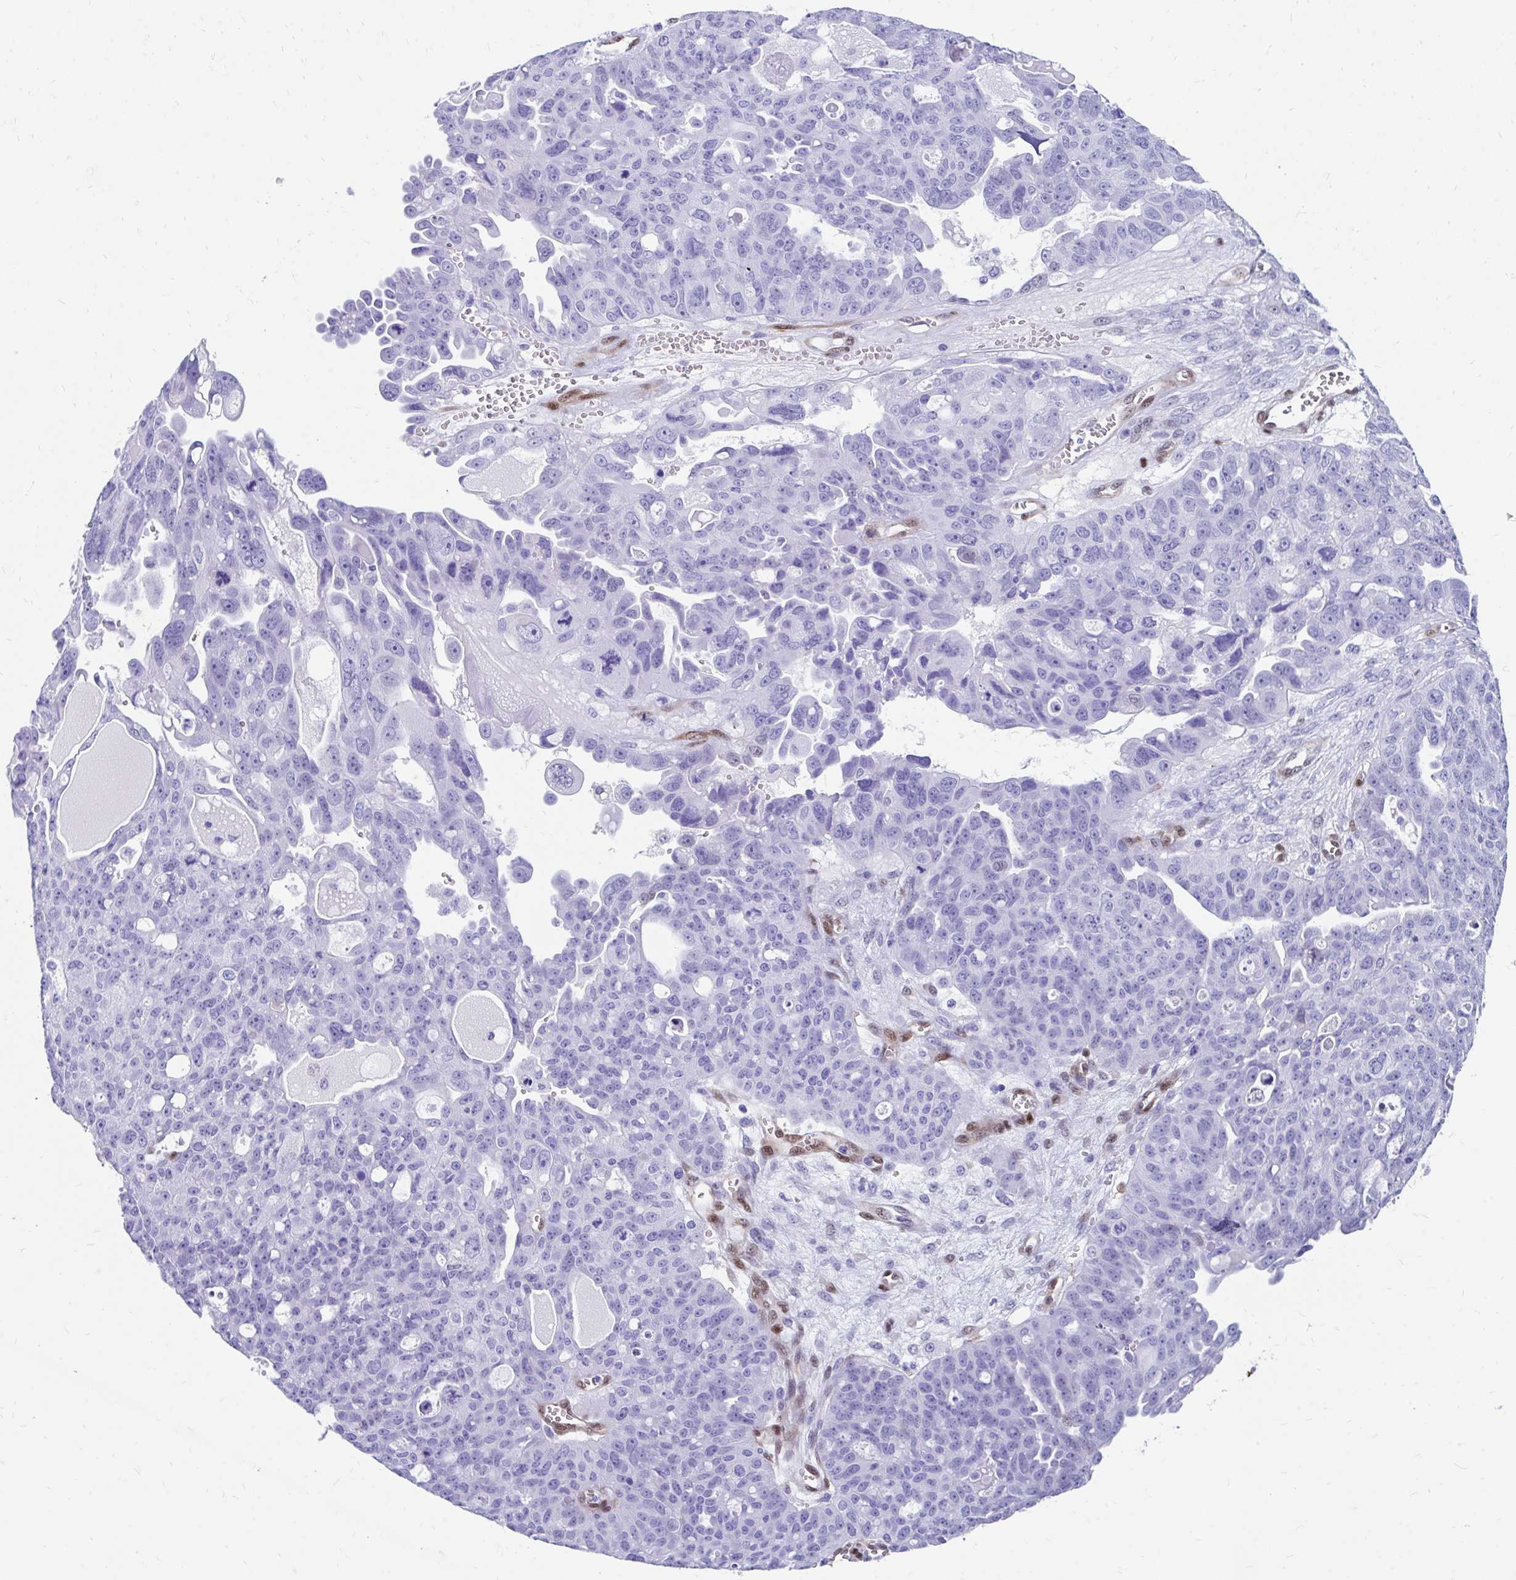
{"staining": {"intensity": "negative", "quantity": "none", "location": "none"}, "tissue": "ovarian cancer", "cell_type": "Tumor cells", "image_type": "cancer", "snomed": [{"axis": "morphology", "description": "Carcinoma, endometroid"}, {"axis": "topography", "description": "Ovary"}], "caption": "IHC of ovarian cancer (endometroid carcinoma) exhibits no expression in tumor cells. (DAB (3,3'-diaminobenzidine) immunohistochemistry with hematoxylin counter stain).", "gene": "RBPMS", "patient": {"sex": "female", "age": 70}}